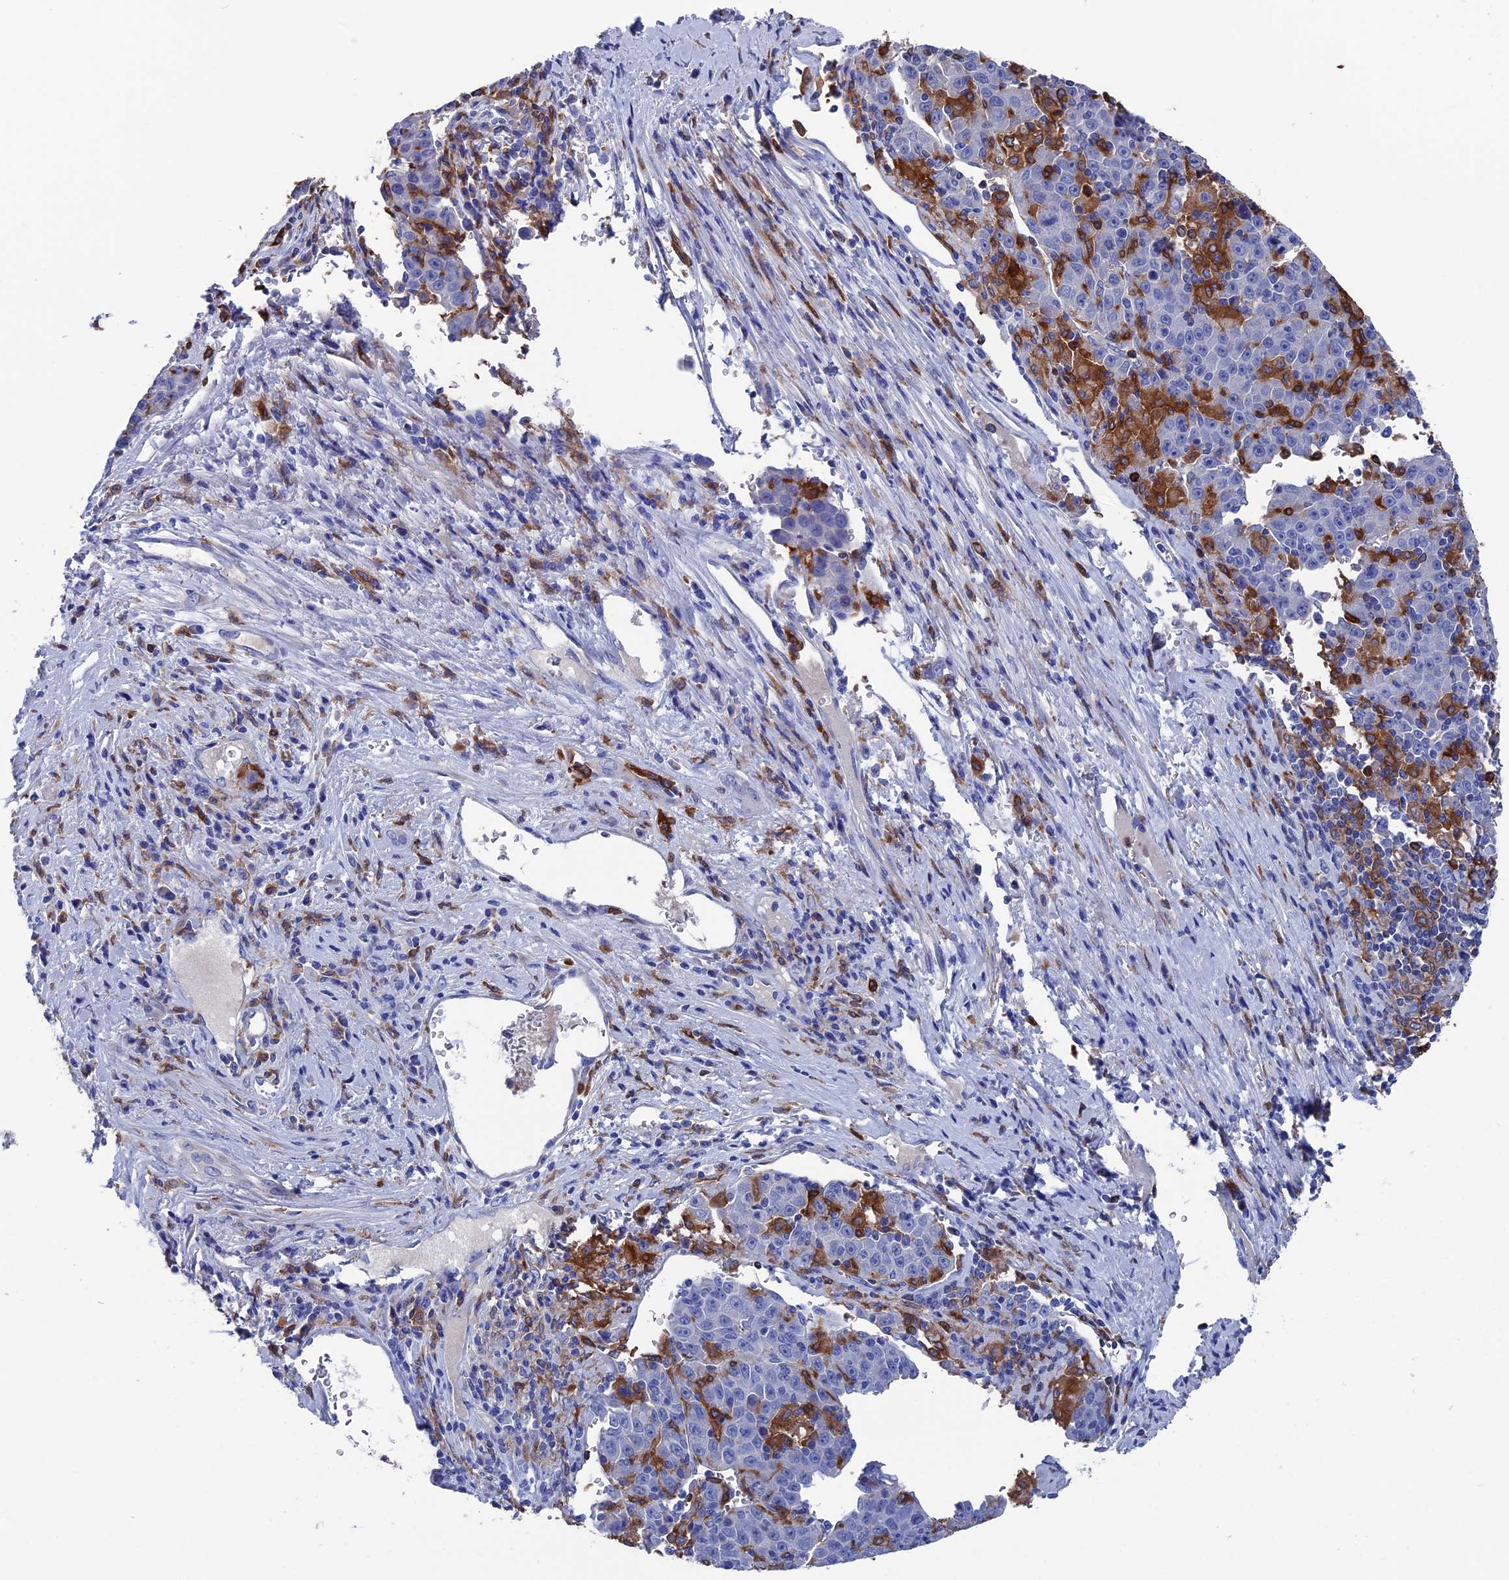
{"staining": {"intensity": "negative", "quantity": "none", "location": "none"}, "tissue": "liver cancer", "cell_type": "Tumor cells", "image_type": "cancer", "snomed": [{"axis": "morphology", "description": "Carcinoma, Hepatocellular, NOS"}, {"axis": "topography", "description": "Liver"}], "caption": "The immunohistochemistry (IHC) image has no significant positivity in tumor cells of liver cancer tissue.", "gene": "TYROBP", "patient": {"sex": "female", "age": 53}}